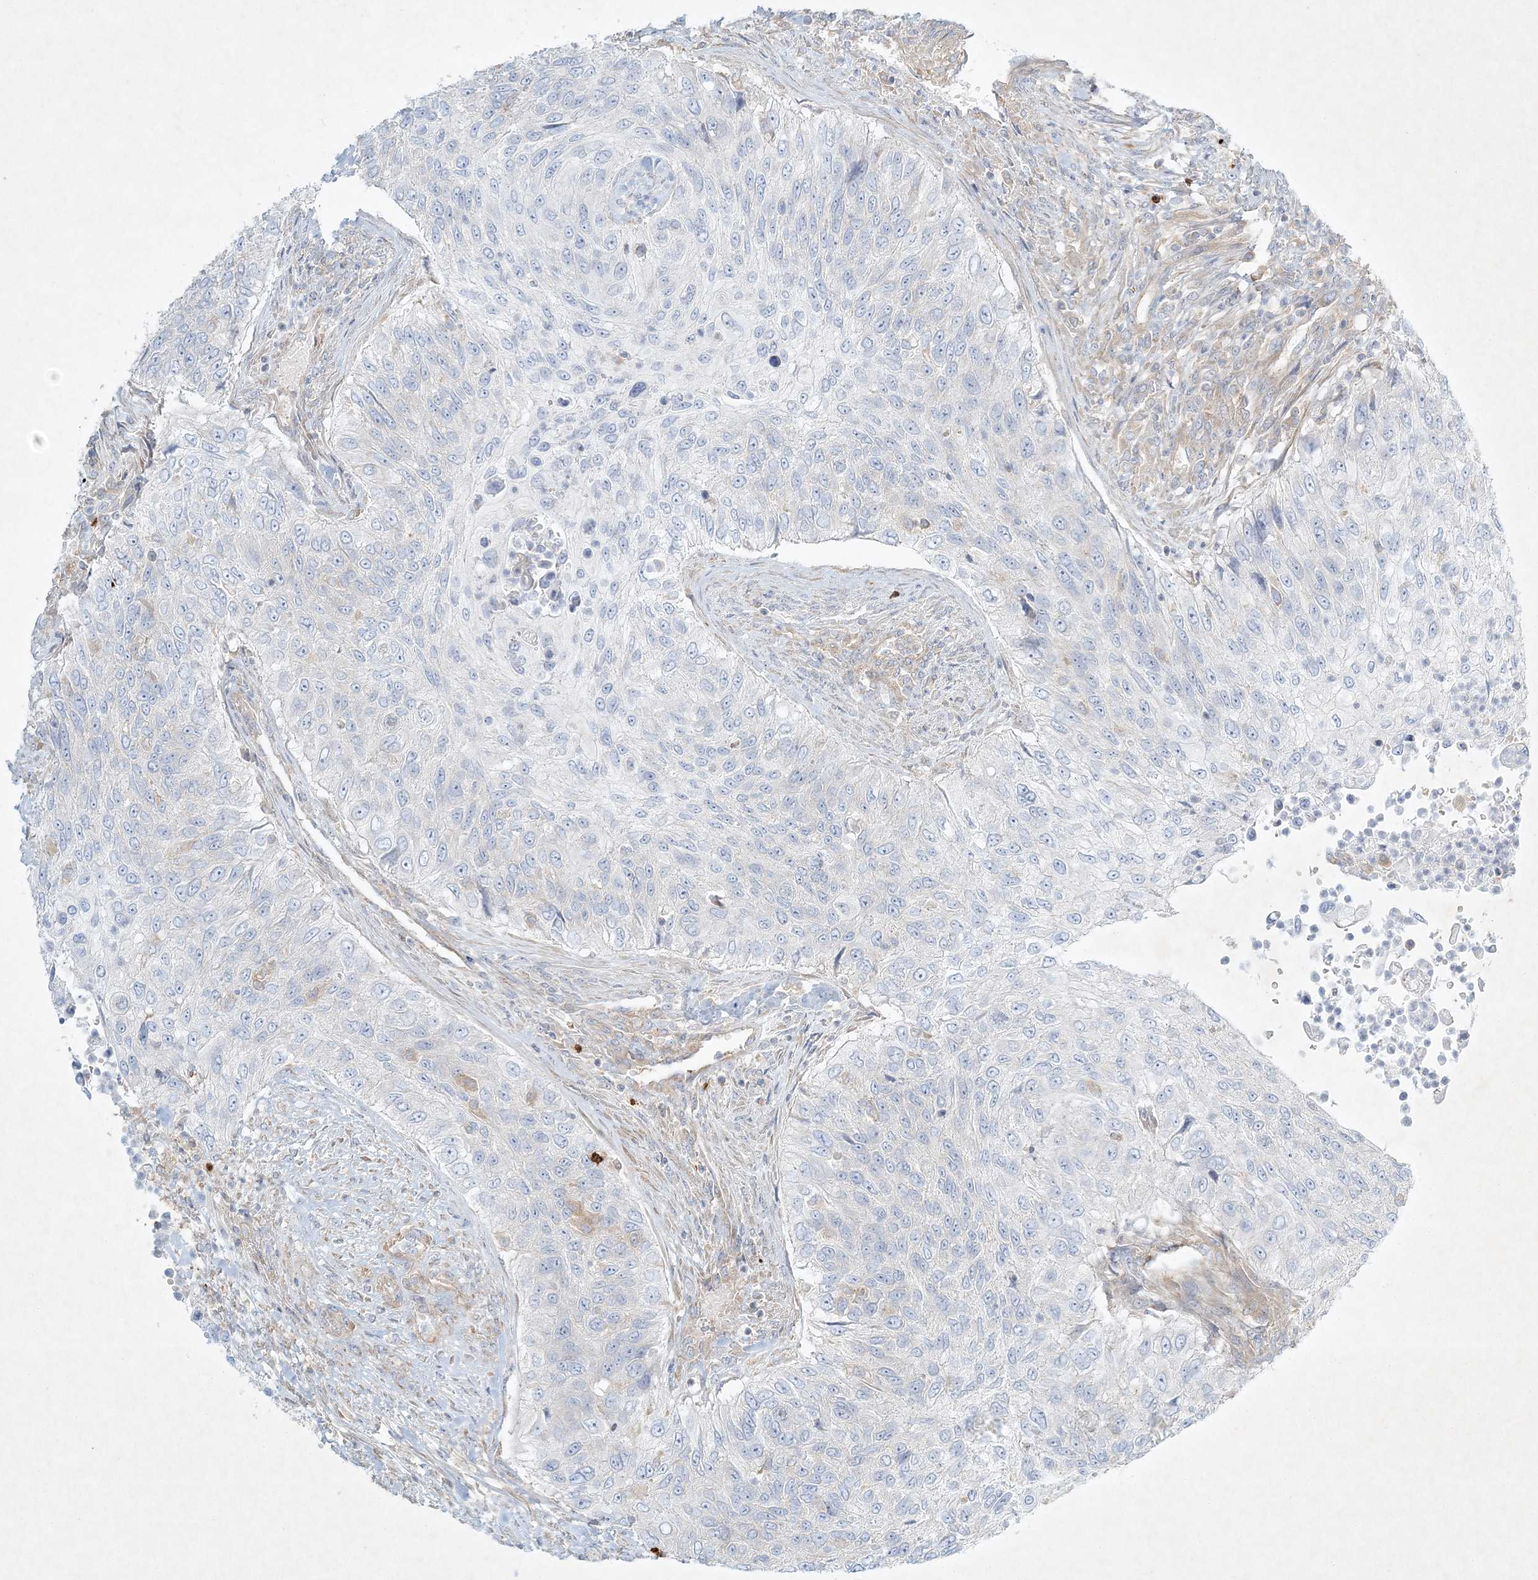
{"staining": {"intensity": "negative", "quantity": "none", "location": "none"}, "tissue": "urothelial cancer", "cell_type": "Tumor cells", "image_type": "cancer", "snomed": [{"axis": "morphology", "description": "Urothelial carcinoma, High grade"}, {"axis": "topography", "description": "Urinary bladder"}], "caption": "The immunohistochemistry (IHC) histopathology image has no significant expression in tumor cells of urothelial cancer tissue.", "gene": "STK11IP", "patient": {"sex": "female", "age": 60}}